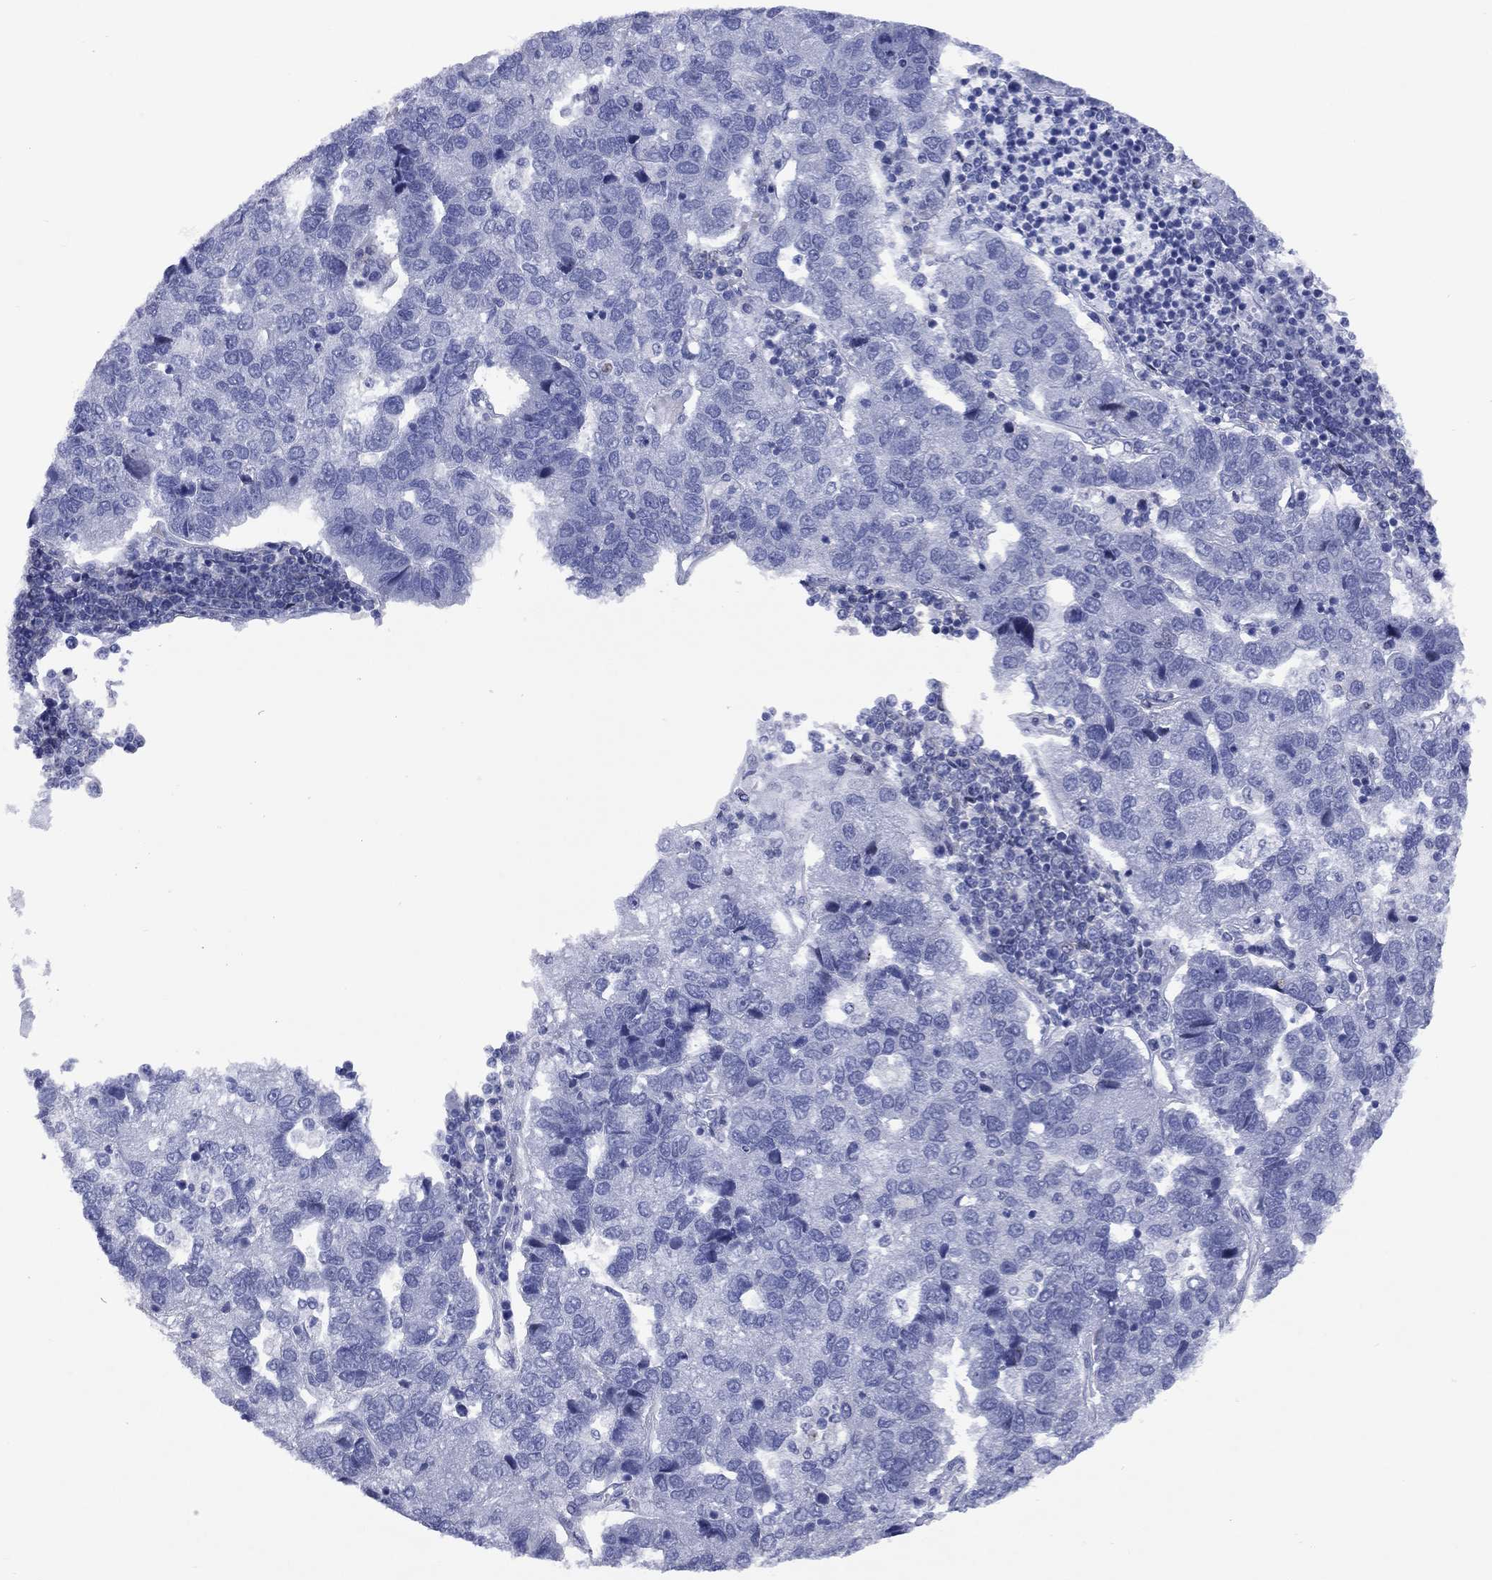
{"staining": {"intensity": "negative", "quantity": "none", "location": "none"}, "tissue": "pancreatic cancer", "cell_type": "Tumor cells", "image_type": "cancer", "snomed": [{"axis": "morphology", "description": "Adenocarcinoma, NOS"}, {"axis": "topography", "description": "Pancreas"}], "caption": "IHC micrograph of pancreatic adenocarcinoma stained for a protein (brown), which exhibits no expression in tumor cells. (Stains: DAB immunohistochemistry with hematoxylin counter stain, Microscopy: brightfield microscopy at high magnification).", "gene": "CCNA1", "patient": {"sex": "female", "age": 61}}